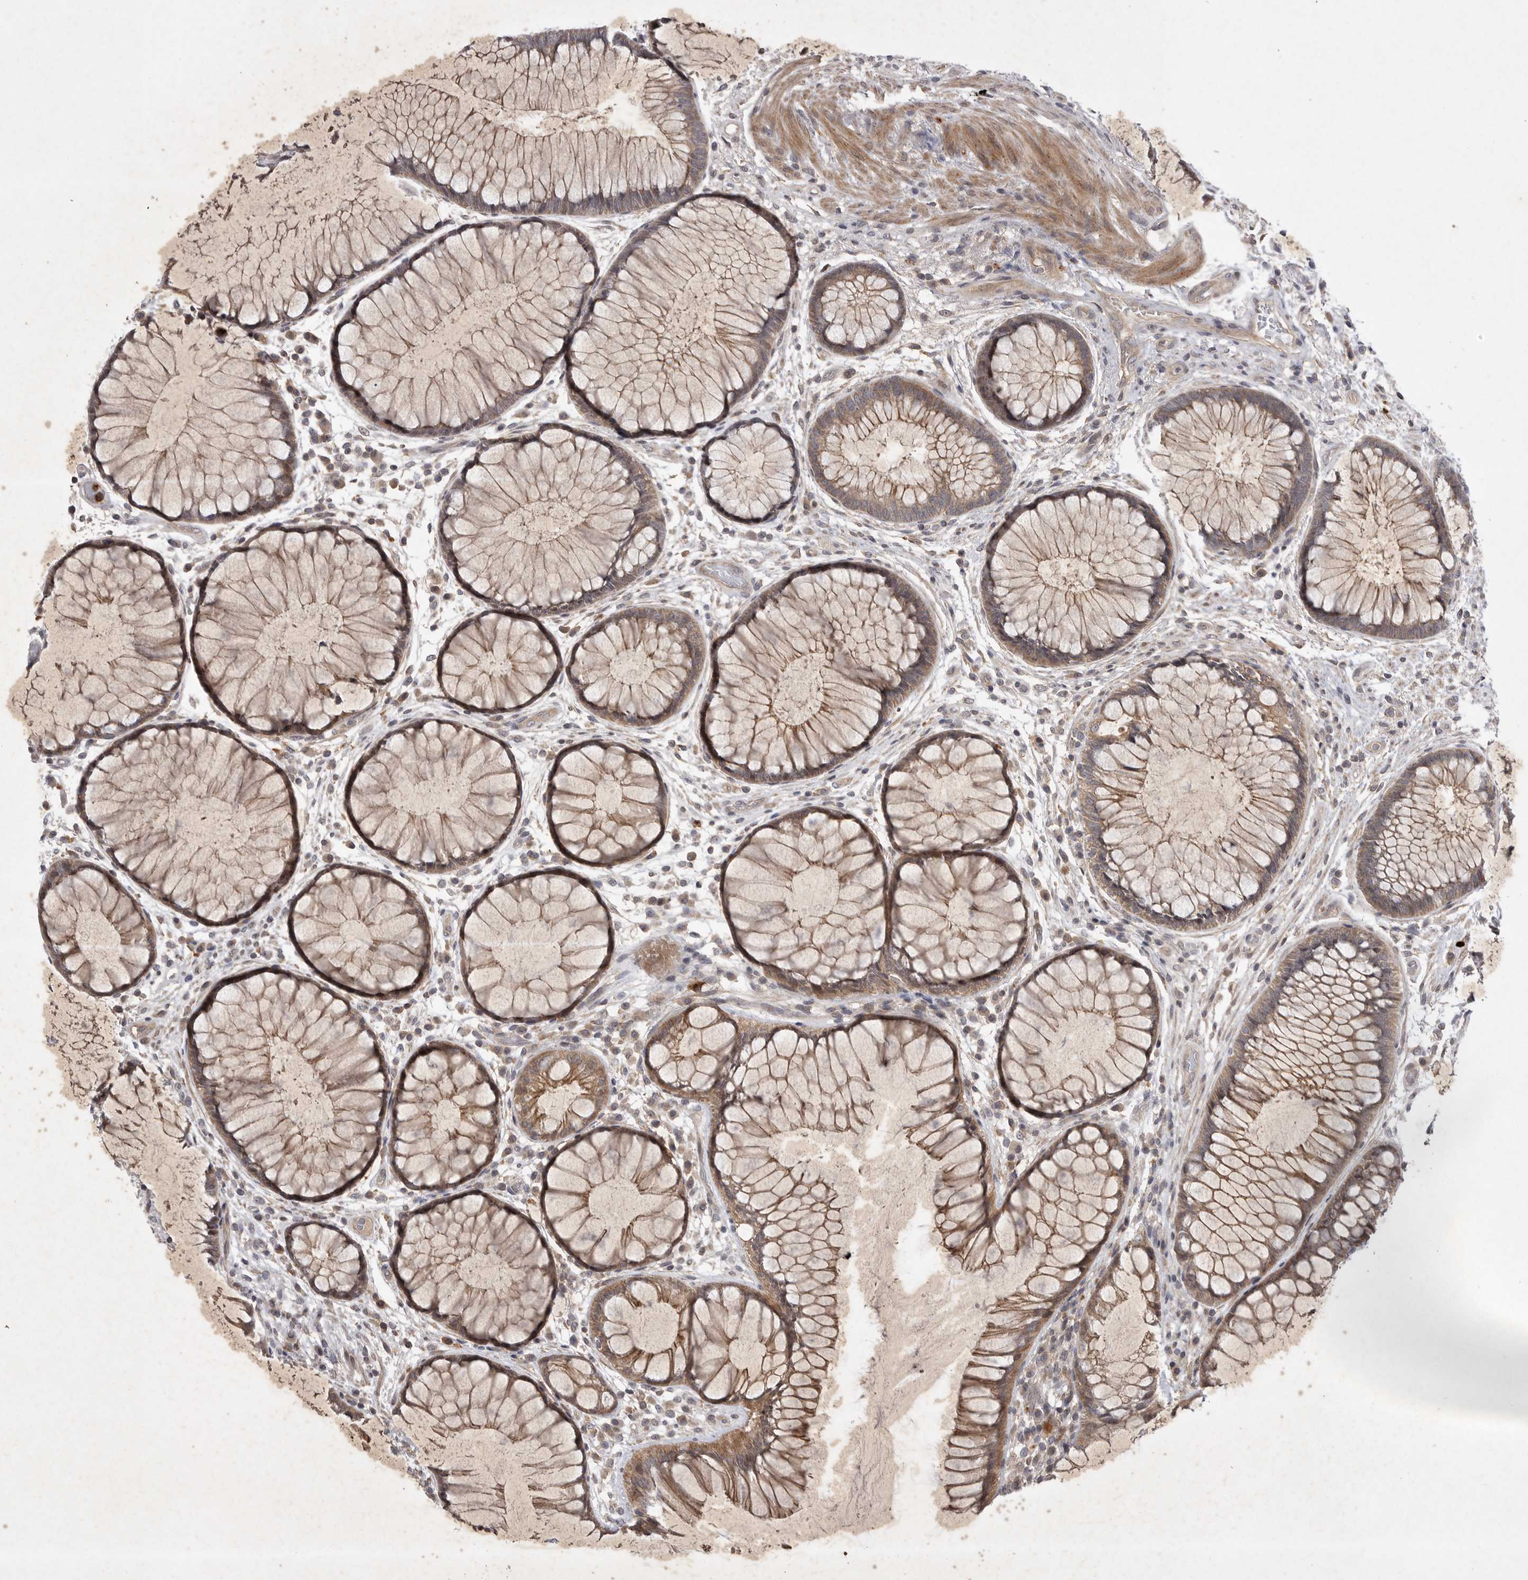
{"staining": {"intensity": "moderate", "quantity": "25%-75%", "location": "cytoplasmic/membranous"}, "tissue": "rectum", "cell_type": "Glandular cells", "image_type": "normal", "snomed": [{"axis": "morphology", "description": "Normal tissue, NOS"}, {"axis": "topography", "description": "Rectum"}], "caption": "Protein expression analysis of unremarkable rectum exhibits moderate cytoplasmic/membranous expression in about 25%-75% of glandular cells.", "gene": "UBE3D", "patient": {"sex": "male", "age": 51}}